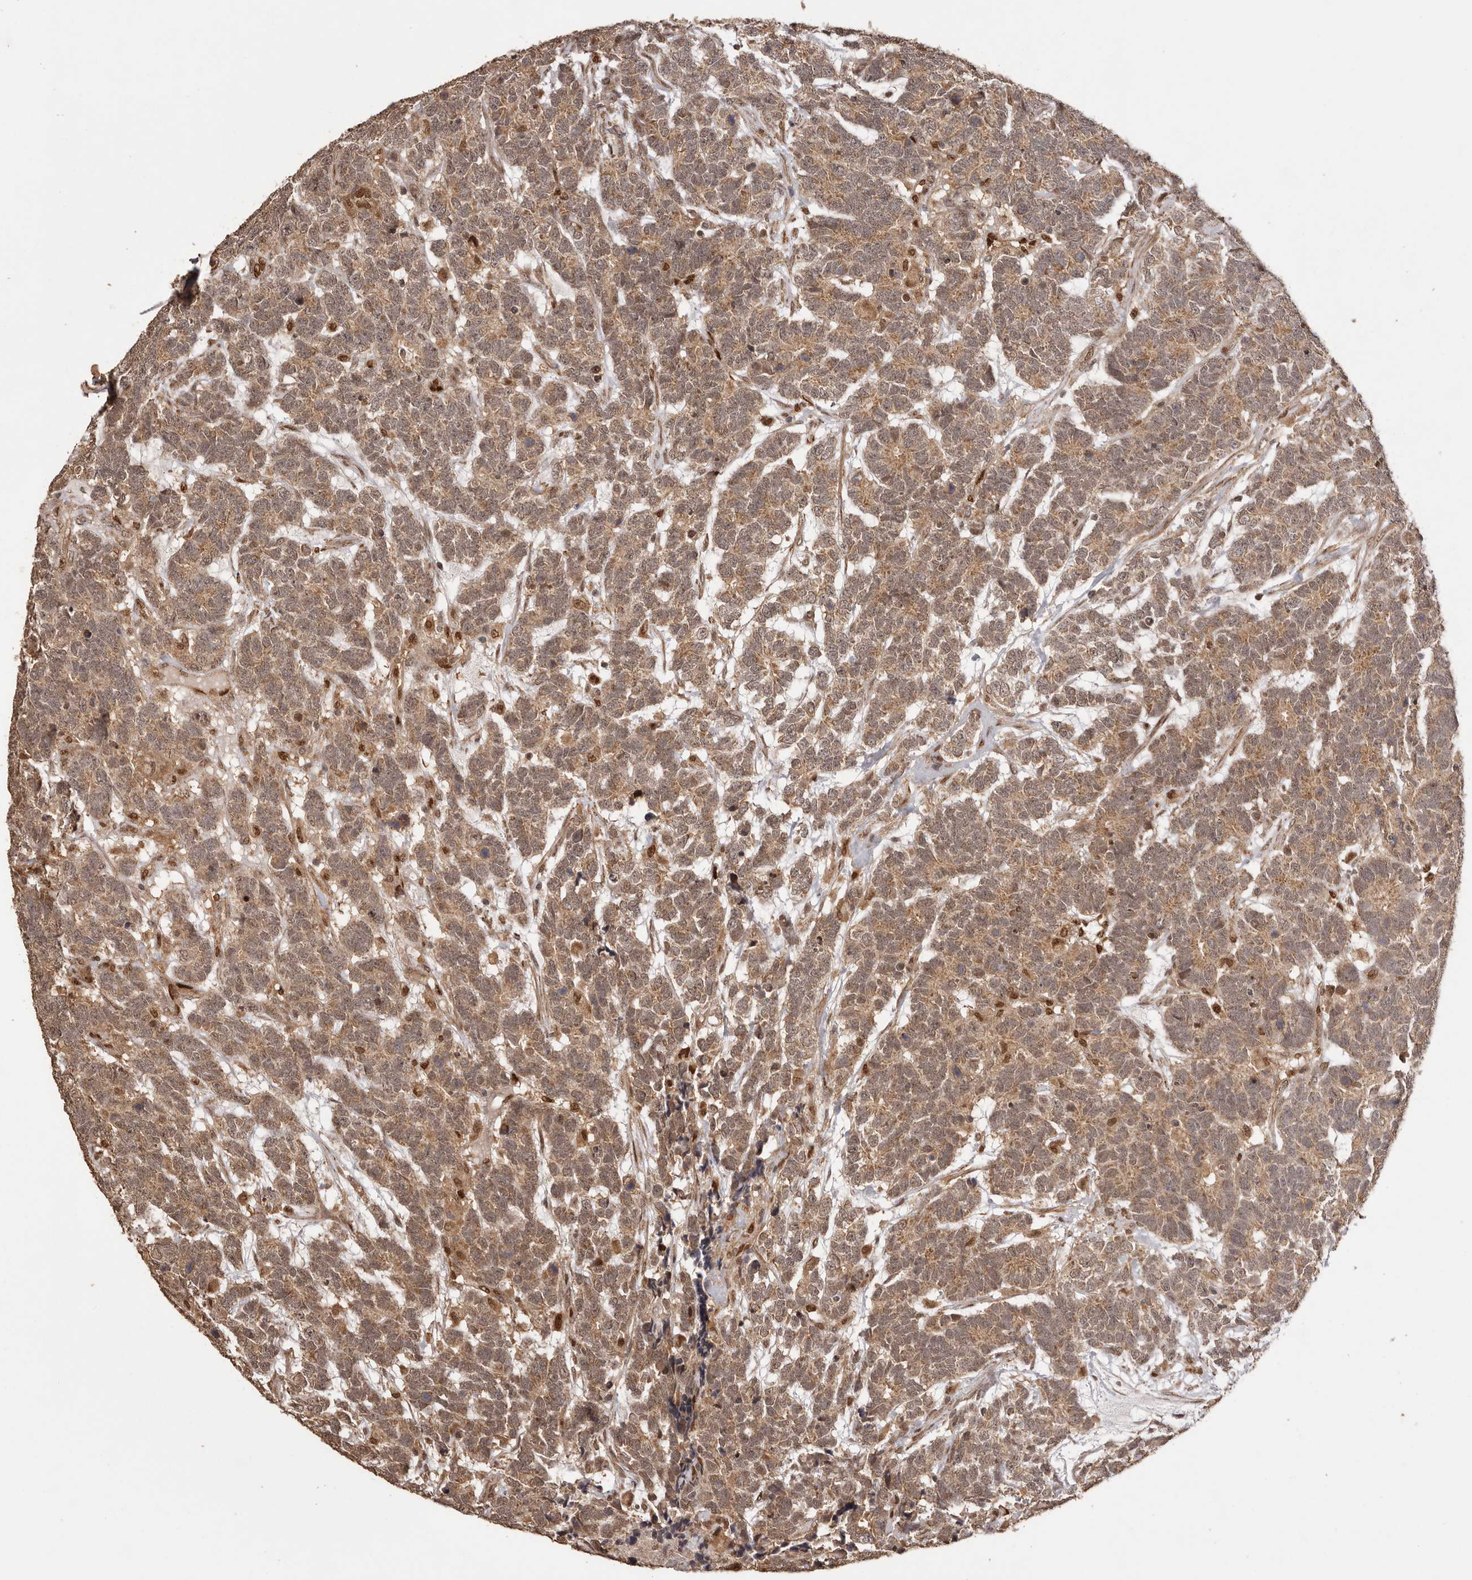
{"staining": {"intensity": "moderate", "quantity": ">75%", "location": "cytoplasmic/membranous,nuclear"}, "tissue": "testis cancer", "cell_type": "Tumor cells", "image_type": "cancer", "snomed": [{"axis": "morphology", "description": "Carcinoma, Embryonal, NOS"}, {"axis": "topography", "description": "Testis"}], "caption": "Testis cancer (embryonal carcinoma) stained for a protein demonstrates moderate cytoplasmic/membranous and nuclear positivity in tumor cells.", "gene": "UBR2", "patient": {"sex": "male", "age": 26}}